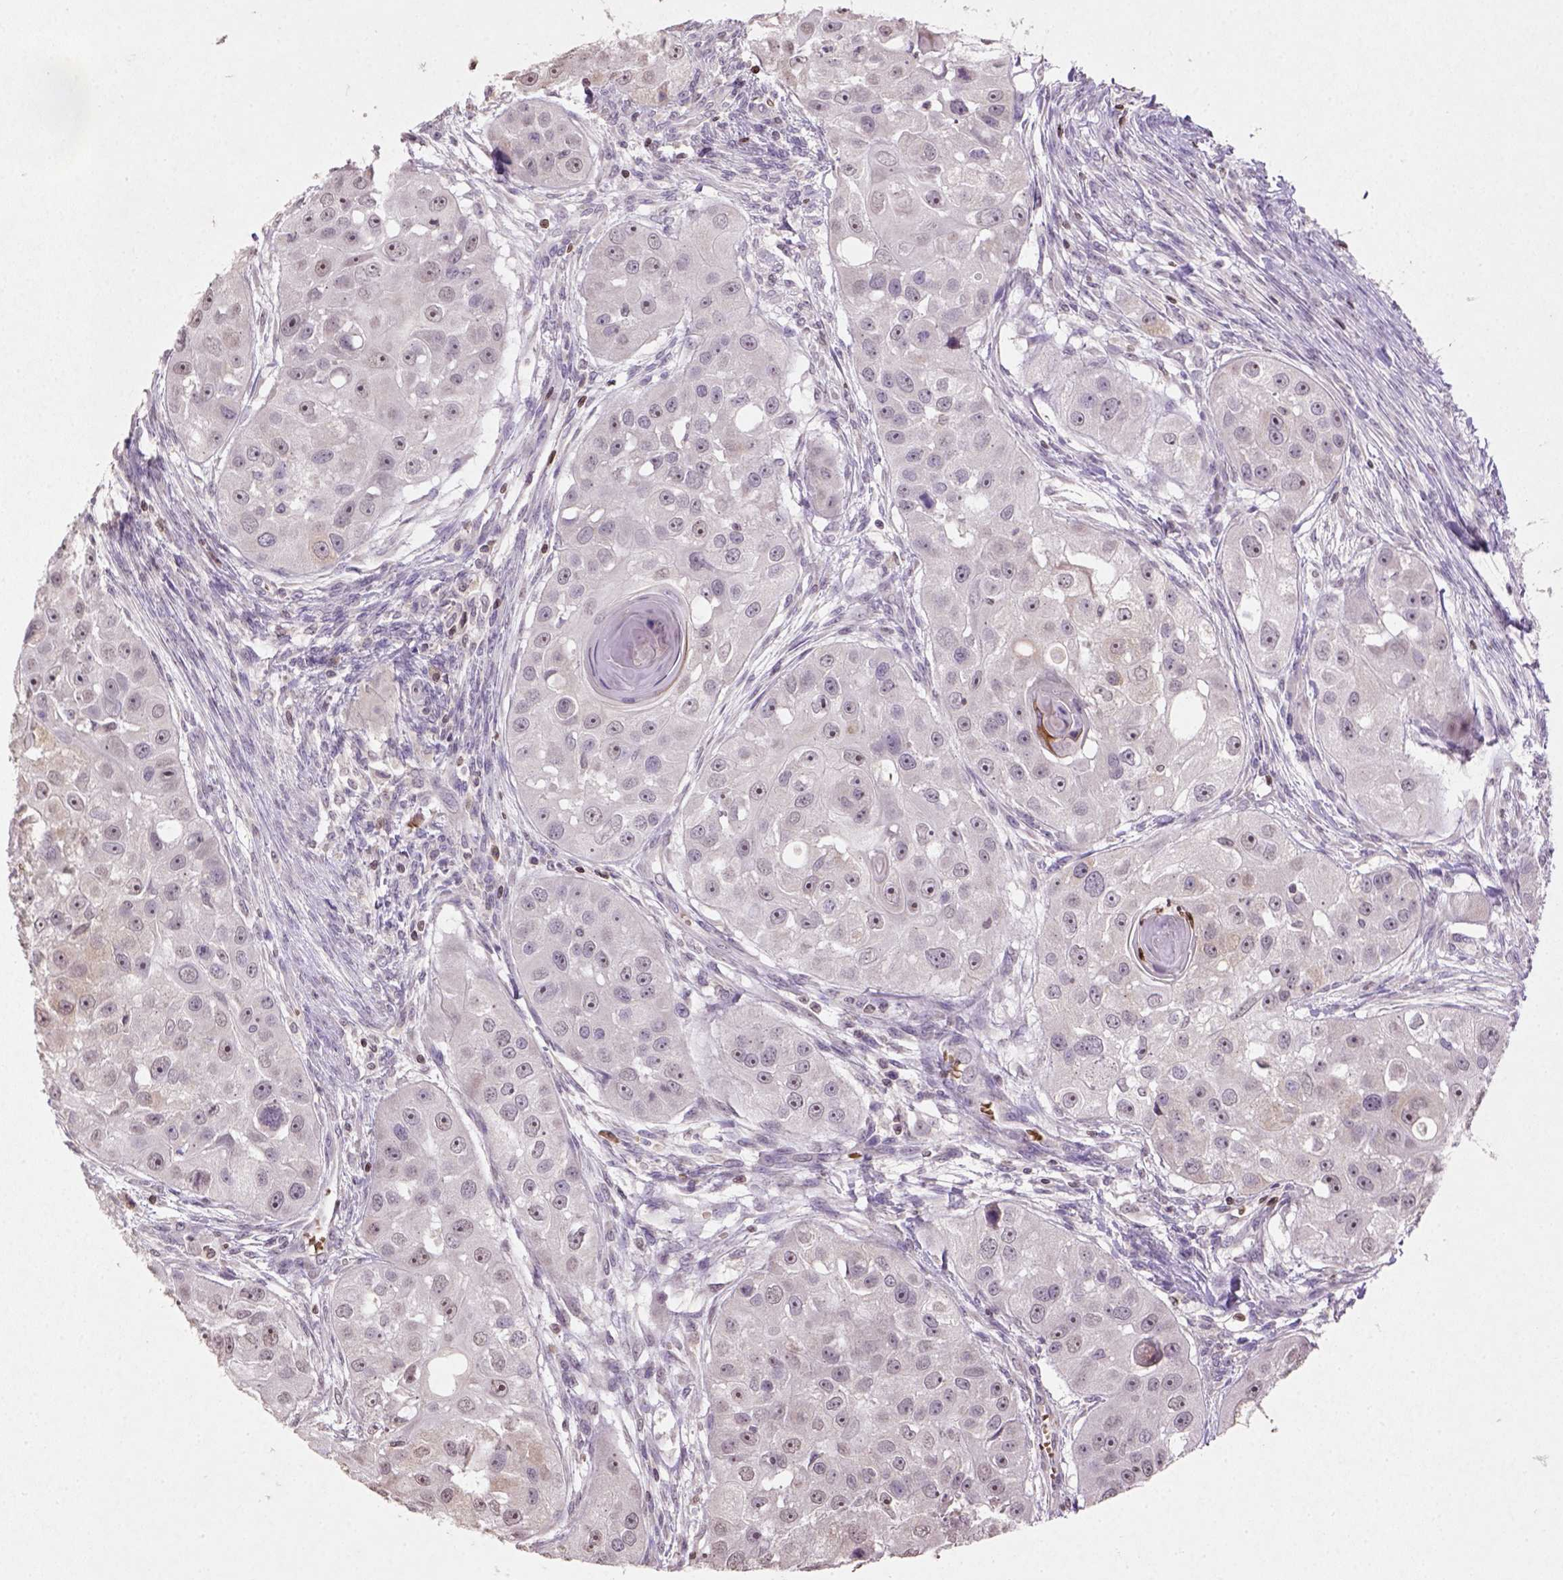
{"staining": {"intensity": "weak", "quantity": "25%-75%", "location": "nuclear"}, "tissue": "head and neck cancer", "cell_type": "Tumor cells", "image_type": "cancer", "snomed": [{"axis": "morphology", "description": "Squamous cell carcinoma, NOS"}, {"axis": "topography", "description": "Head-Neck"}], "caption": "Head and neck cancer was stained to show a protein in brown. There is low levels of weak nuclear staining in about 25%-75% of tumor cells.", "gene": "NUDT3", "patient": {"sex": "male", "age": 51}}